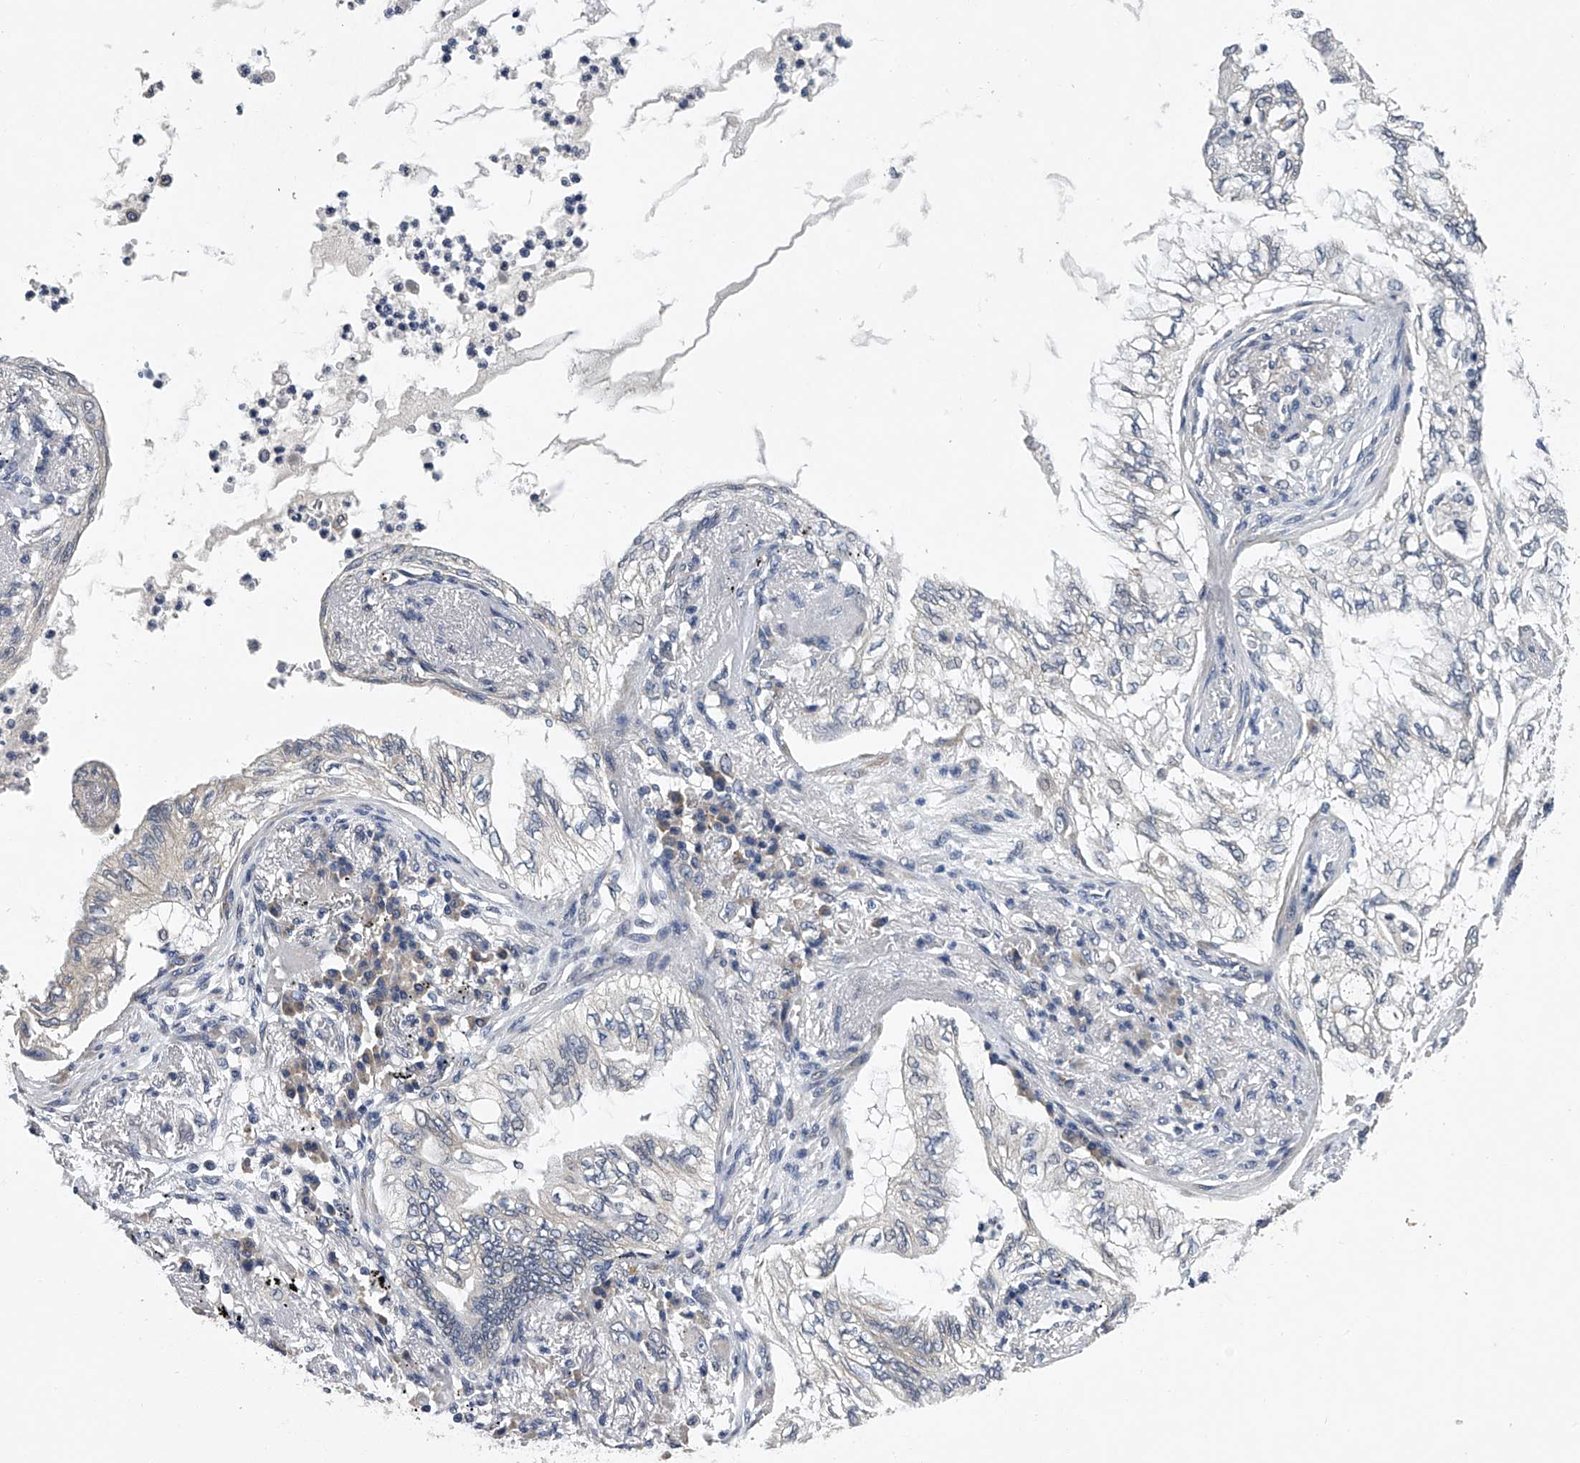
{"staining": {"intensity": "negative", "quantity": "none", "location": "none"}, "tissue": "lung cancer", "cell_type": "Tumor cells", "image_type": "cancer", "snomed": [{"axis": "morphology", "description": "Normal tissue, NOS"}, {"axis": "morphology", "description": "Adenocarcinoma, NOS"}, {"axis": "topography", "description": "Bronchus"}, {"axis": "topography", "description": "Lung"}], "caption": "DAB (3,3'-diaminobenzidine) immunohistochemical staining of lung cancer reveals no significant staining in tumor cells. (Stains: DAB (3,3'-diaminobenzidine) IHC with hematoxylin counter stain, Microscopy: brightfield microscopy at high magnification).", "gene": "RNF5", "patient": {"sex": "female", "age": 70}}